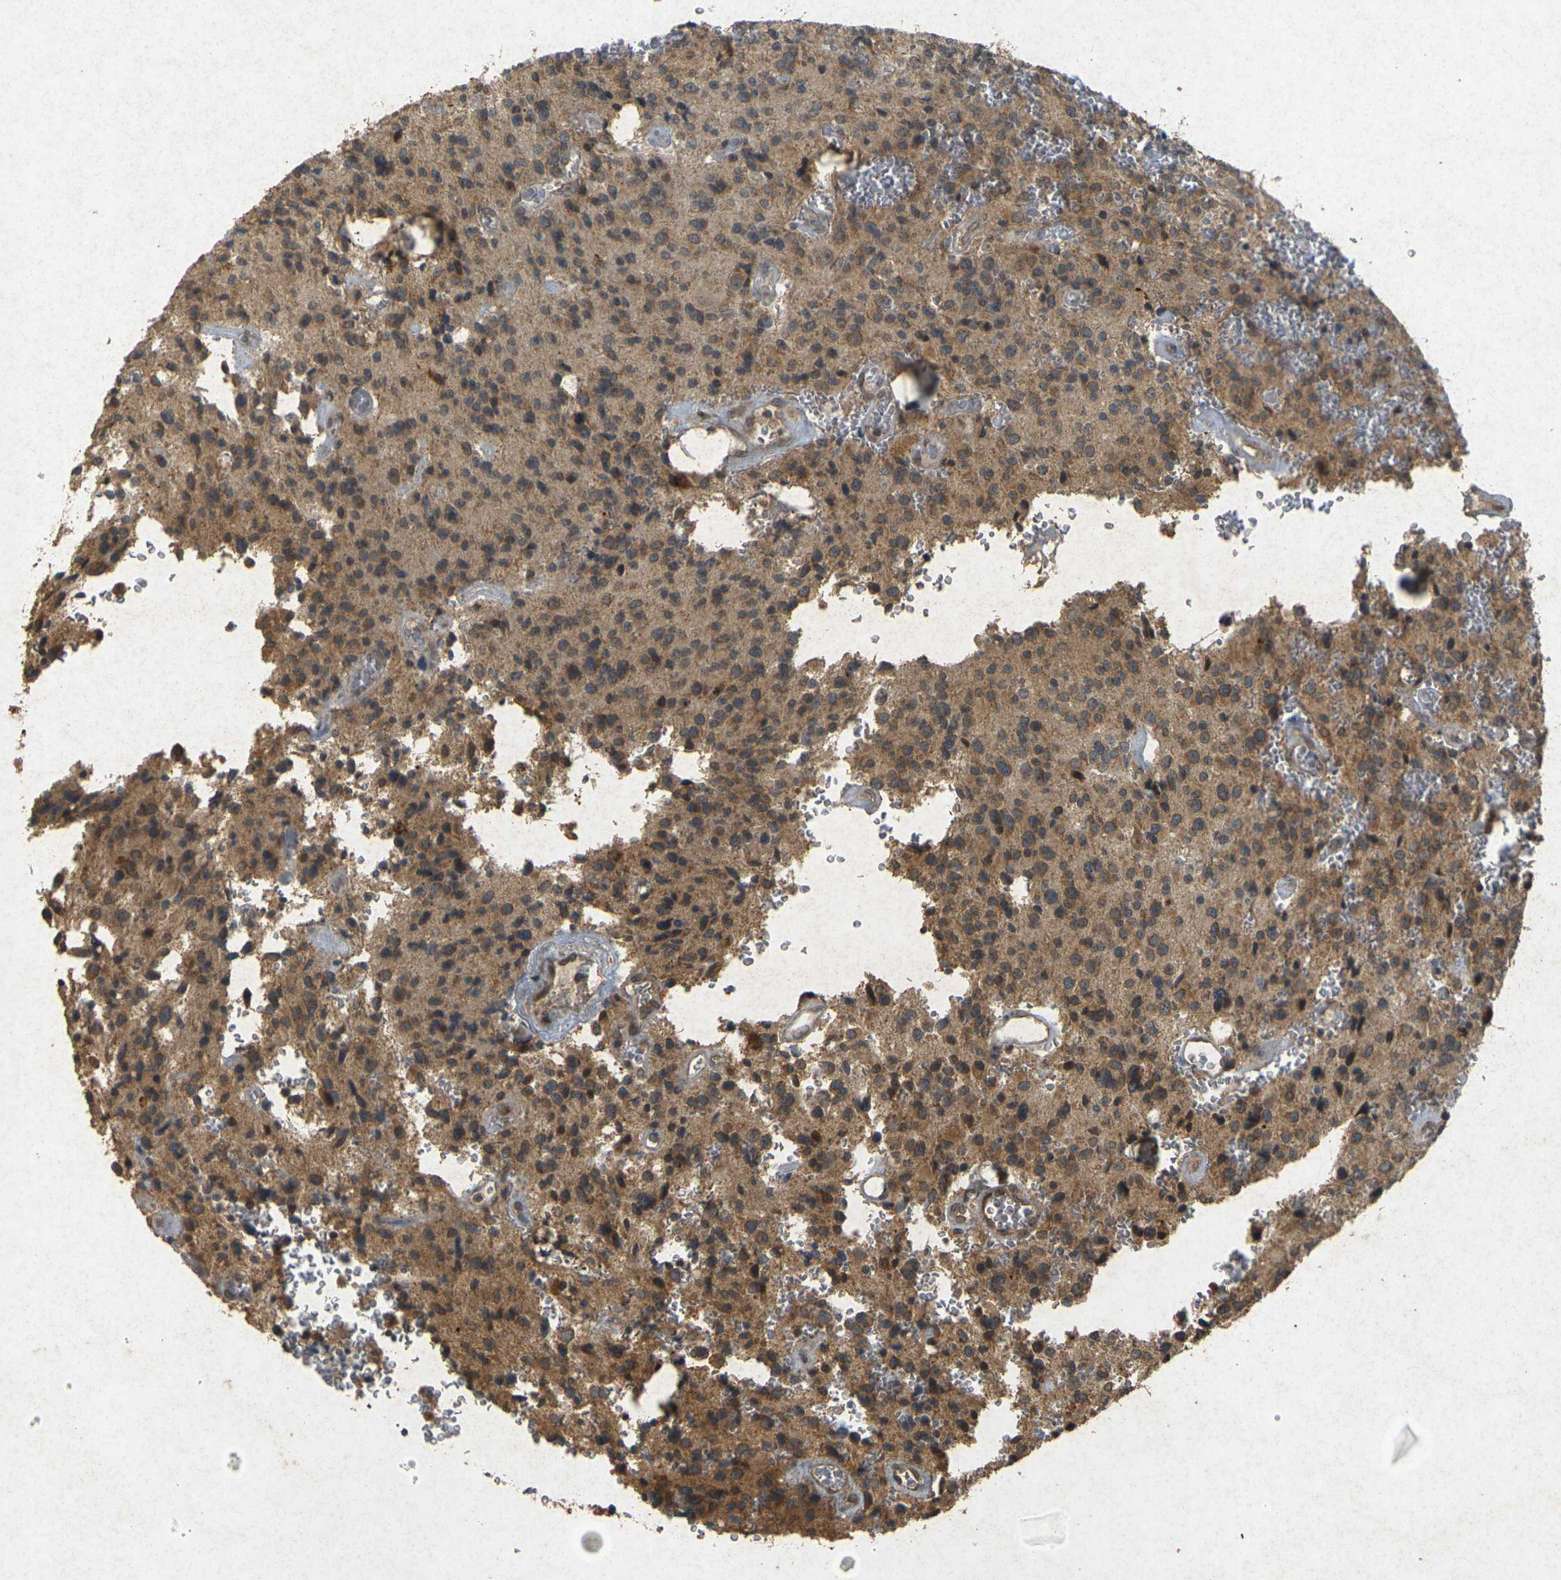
{"staining": {"intensity": "moderate", "quantity": ">75%", "location": "cytoplasmic/membranous"}, "tissue": "glioma", "cell_type": "Tumor cells", "image_type": "cancer", "snomed": [{"axis": "morphology", "description": "Glioma, malignant, Low grade"}, {"axis": "topography", "description": "Brain"}], "caption": "Malignant glioma (low-grade) stained with a brown dye reveals moderate cytoplasmic/membranous positive staining in approximately >75% of tumor cells.", "gene": "ERN1", "patient": {"sex": "male", "age": 58}}